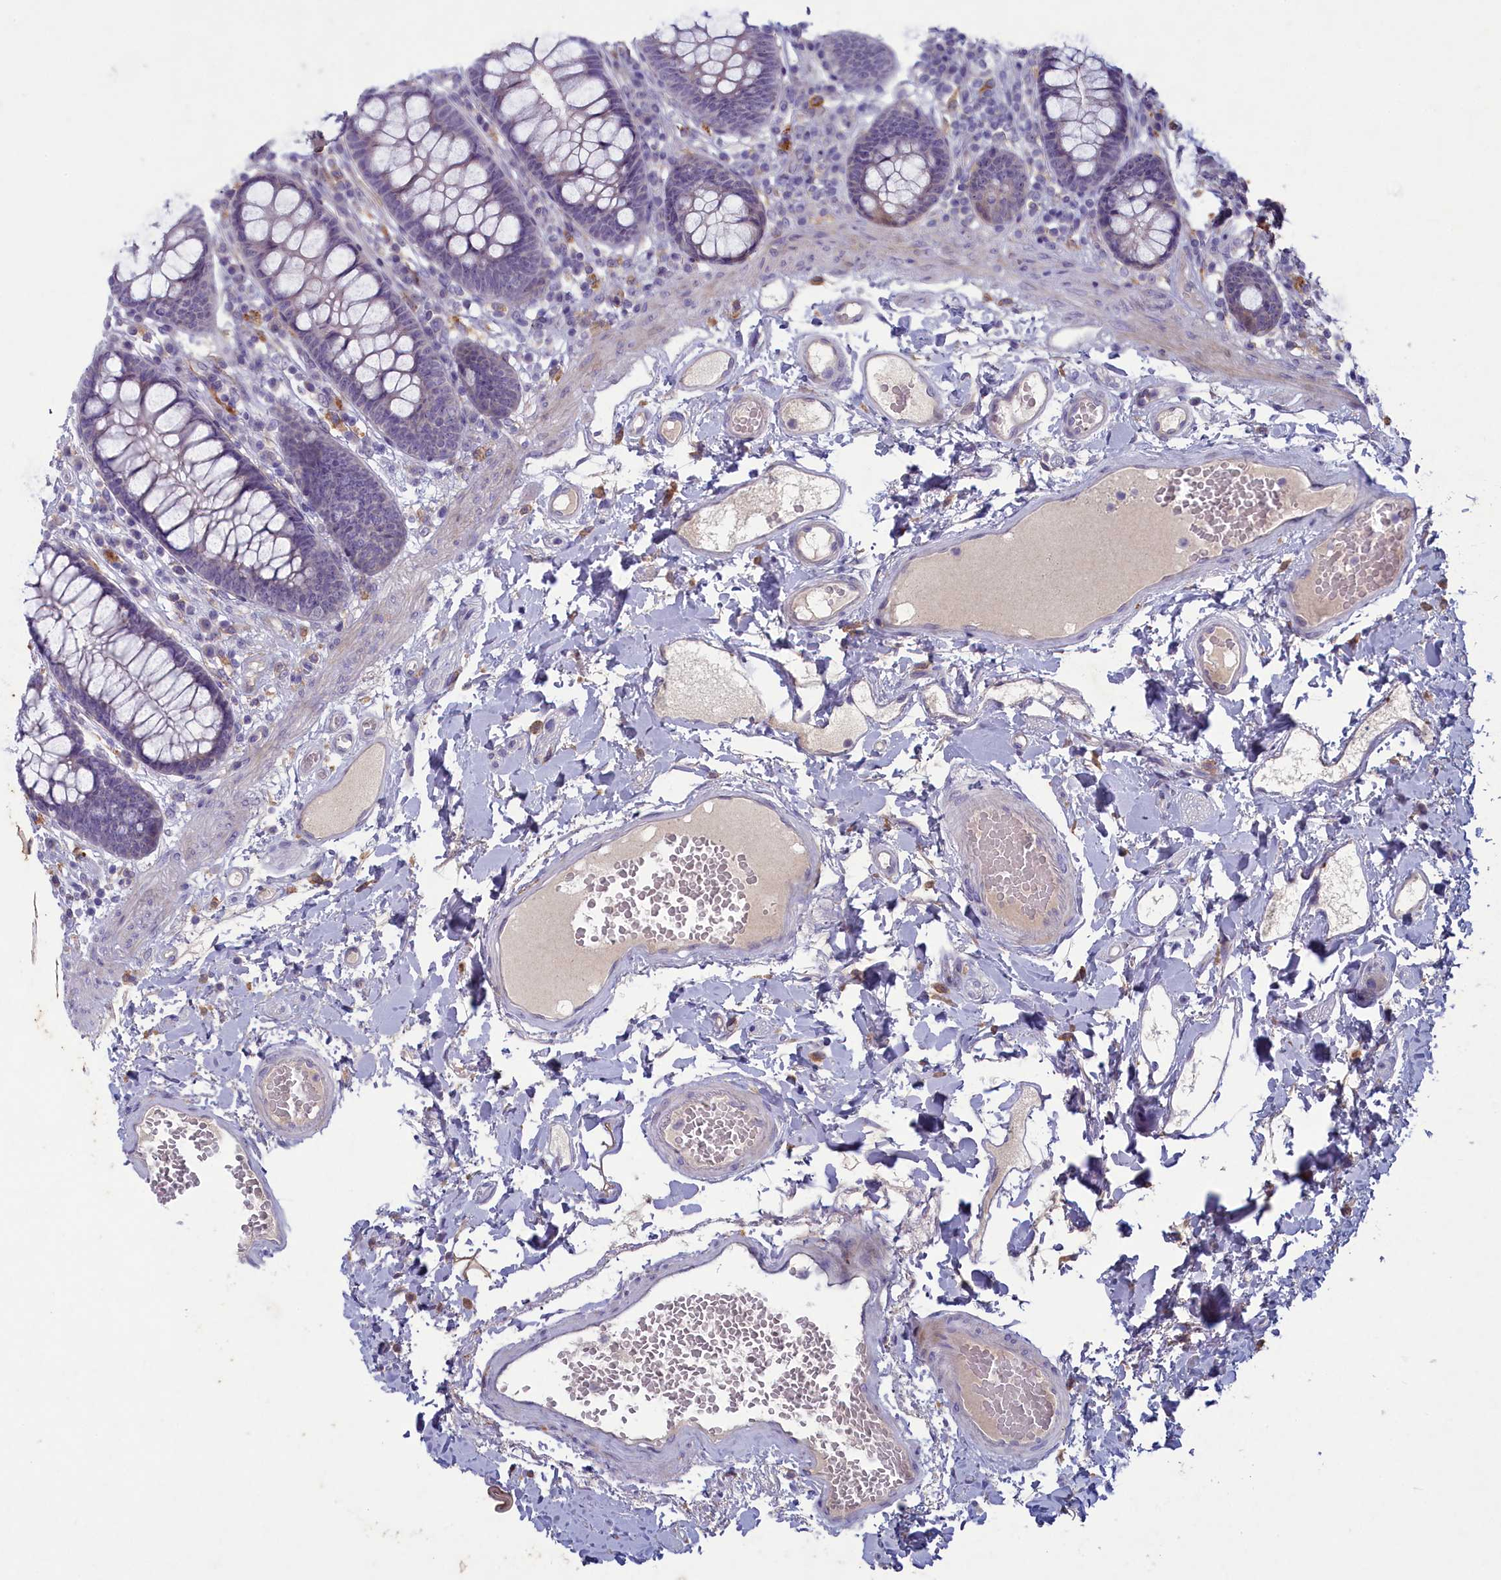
{"staining": {"intensity": "negative", "quantity": "none", "location": "none"}, "tissue": "colon", "cell_type": "Endothelial cells", "image_type": "normal", "snomed": [{"axis": "morphology", "description": "Normal tissue, NOS"}, {"axis": "topography", "description": "Colon"}], "caption": "IHC histopathology image of normal human colon stained for a protein (brown), which reveals no staining in endothelial cells.", "gene": "PLEKHG6", "patient": {"sex": "male", "age": 84}}